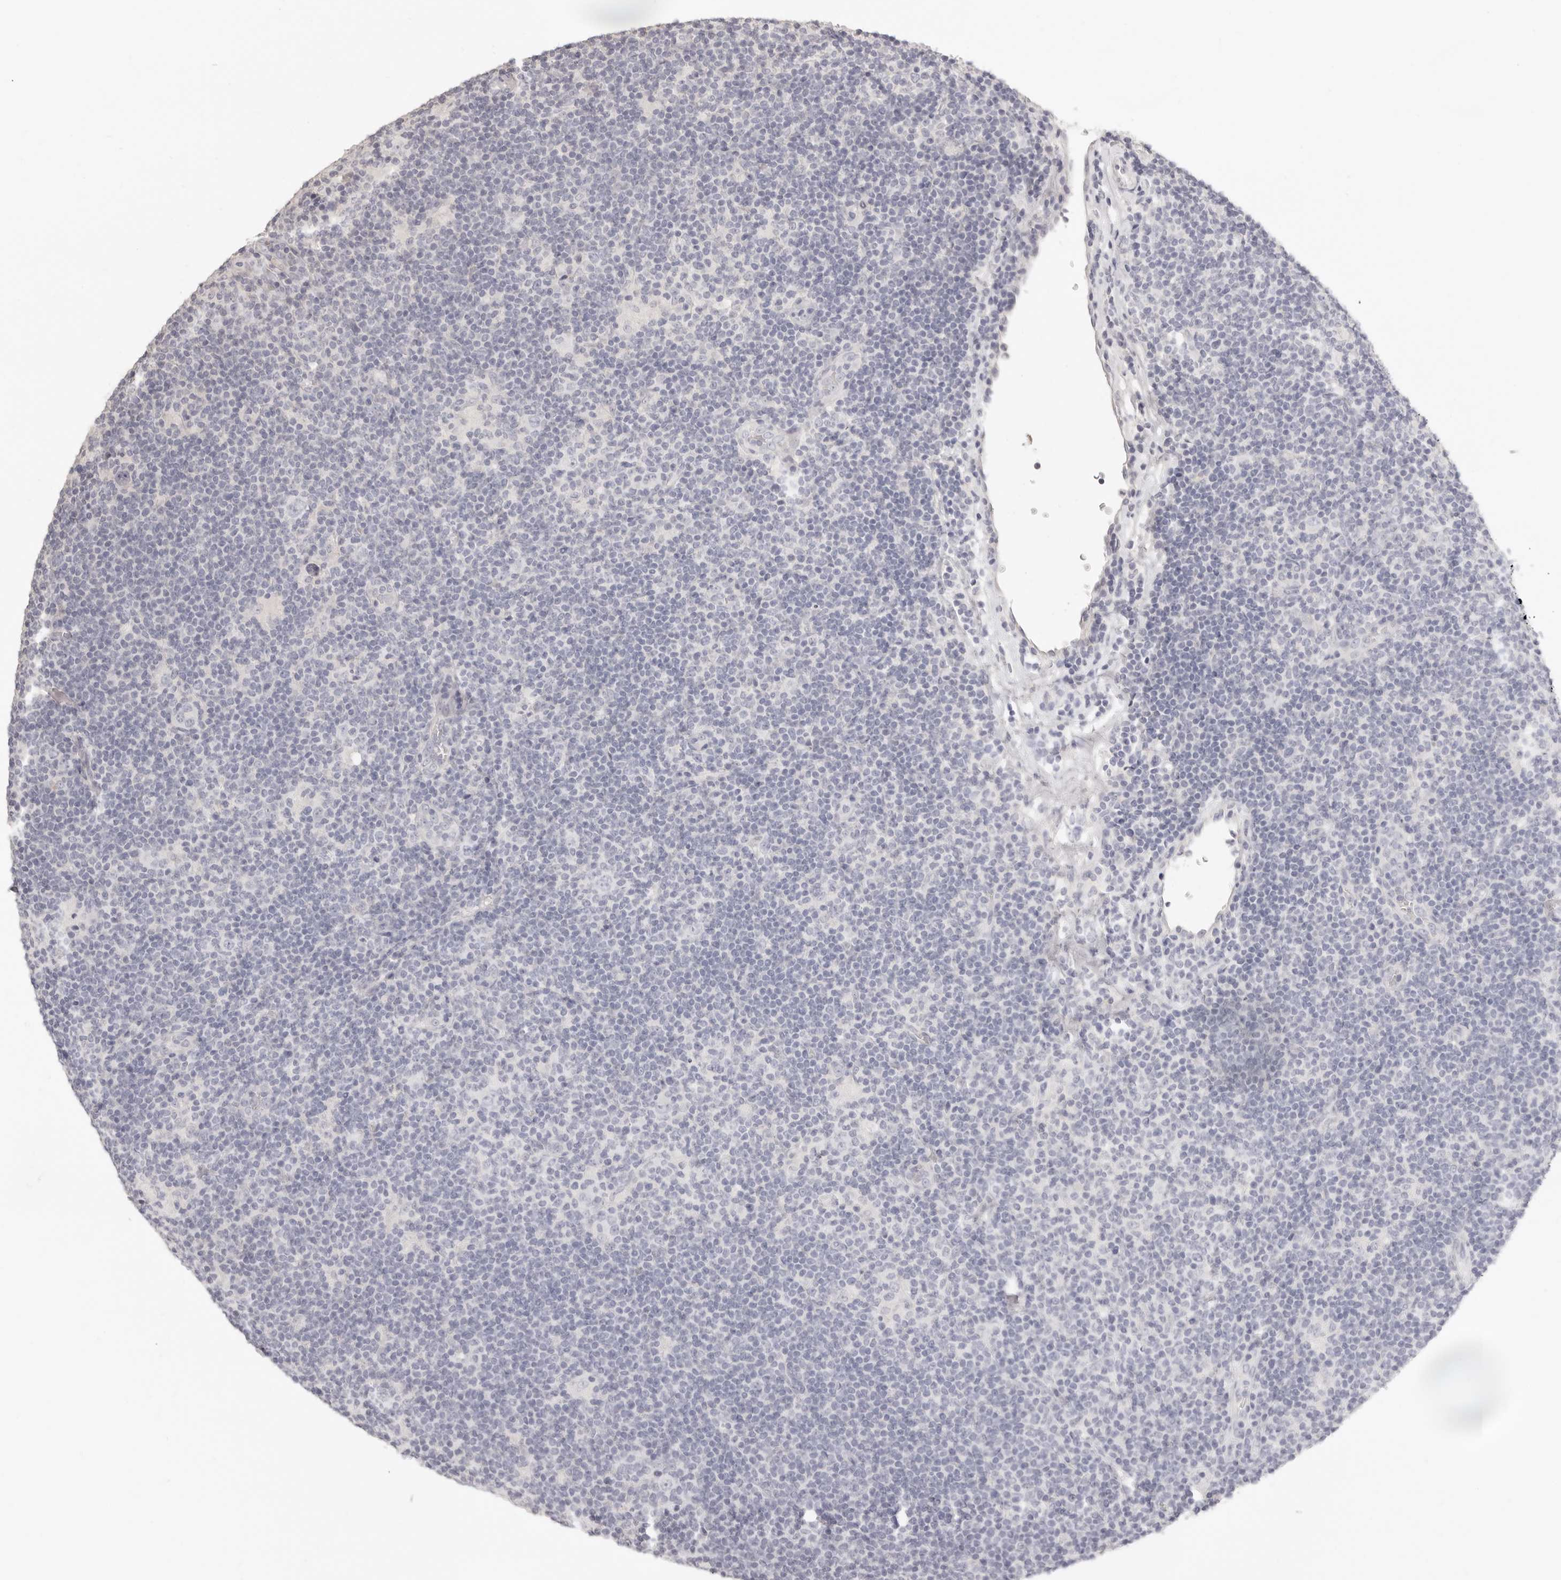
{"staining": {"intensity": "negative", "quantity": "none", "location": "none"}, "tissue": "lymphoma", "cell_type": "Tumor cells", "image_type": "cancer", "snomed": [{"axis": "morphology", "description": "Hodgkin's disease, NOS"}, {"axis": "topography", "description": "Lymph node"}], "caption": "Tumor cells show no significant expression in lymphoma.", "gene": "FABP1", "patient": {"sex": "female", "age": 57}}